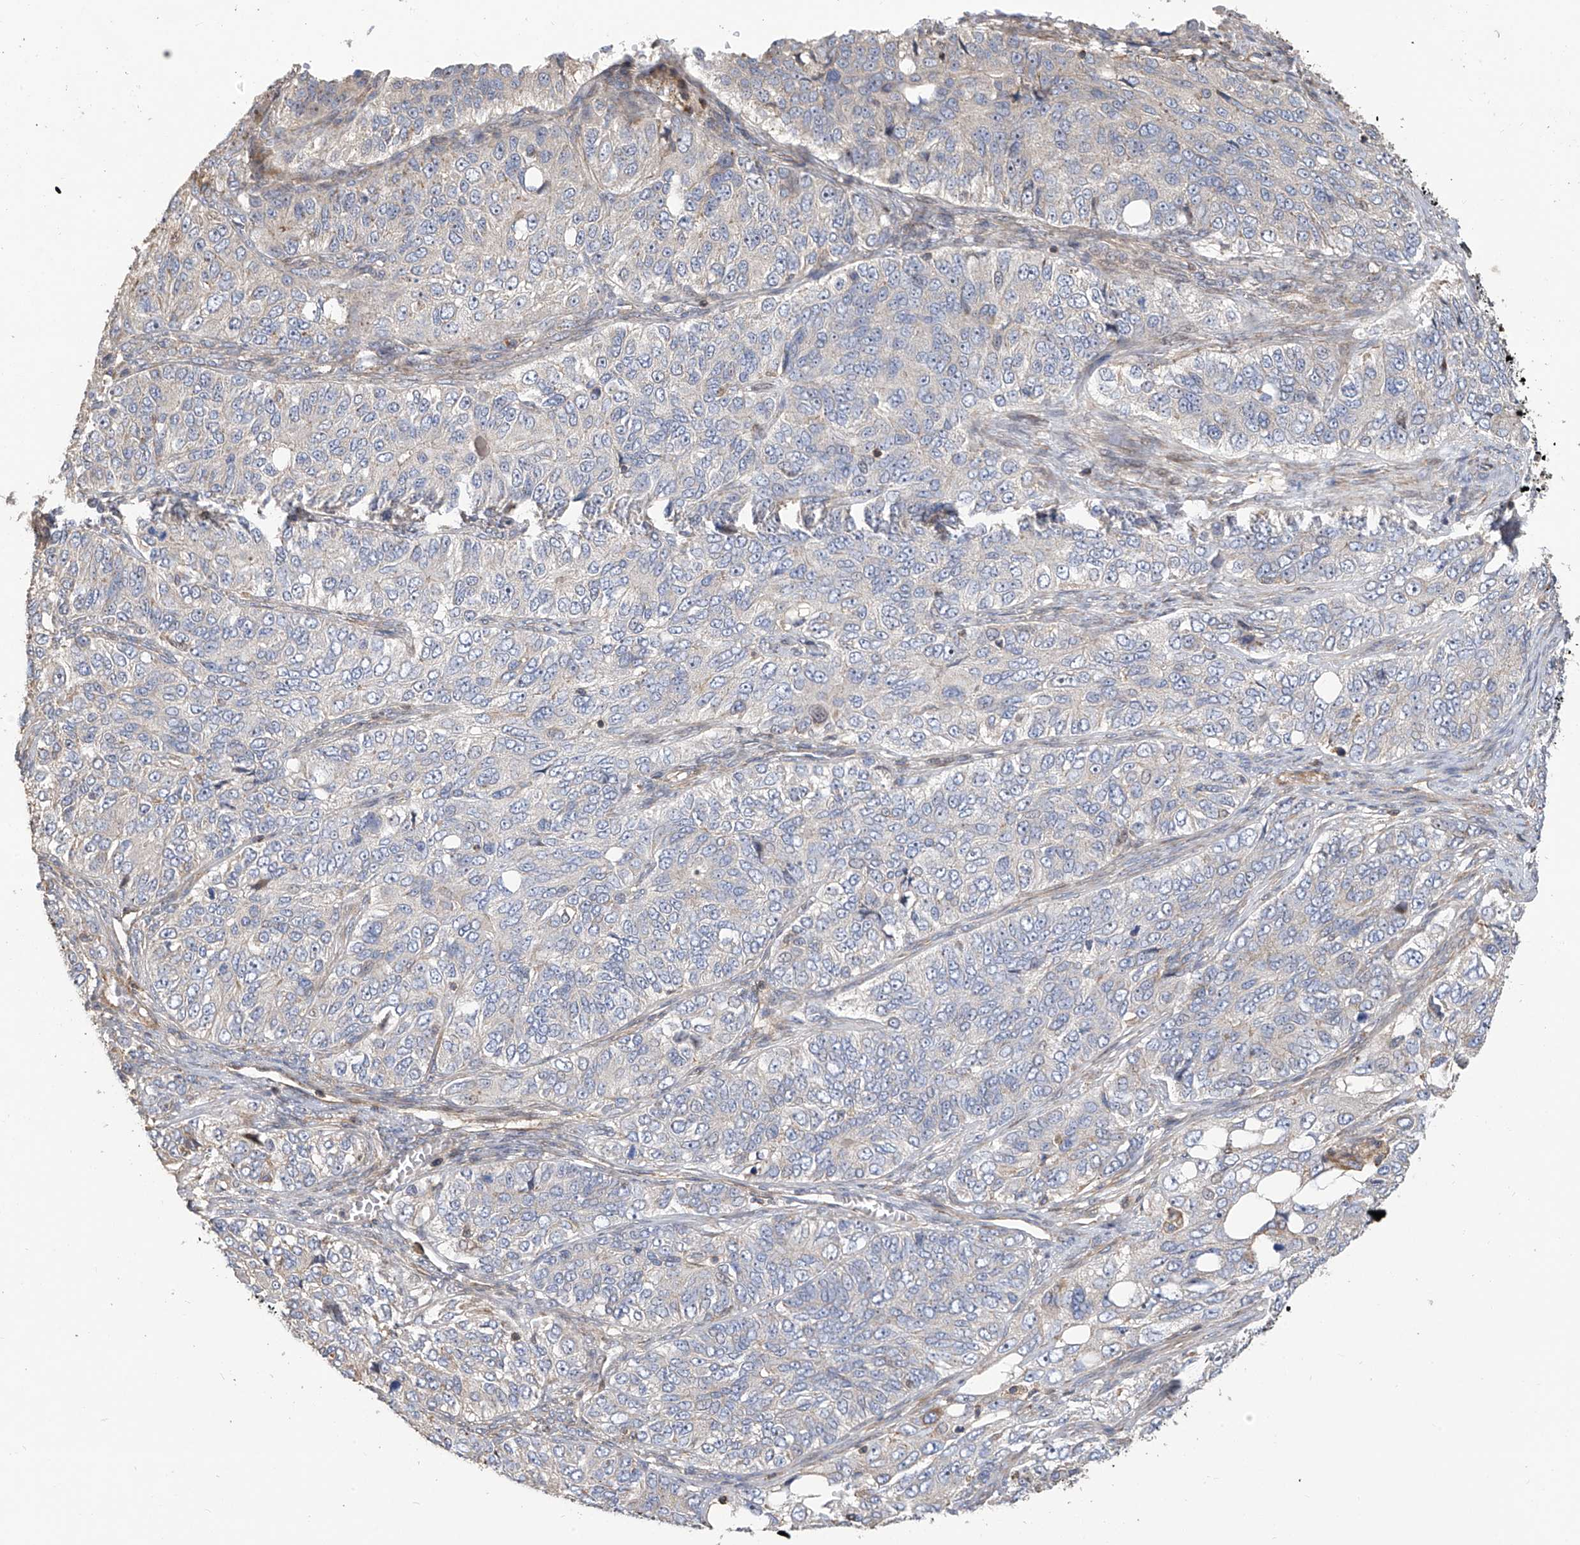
{"staining": {"intensity": "weak", "quantity": "<25%", "location": "cytoplasmic/membranous"}, "tissue": "ovarian cancer", "cell_type": "Tumor cells", "image_type": "cancer", "snomed": [{"axis": "morphology", "description": "Carcinoma, endometroid"}, {"axis": "topography", "description": "Ovary"}], "caption": "An image of human endometroid carcinoma (ovarian) is negative for staining in tumor cells.", "gene": "SLC43A3", "patient": {"sex": "female", "age": 51}}